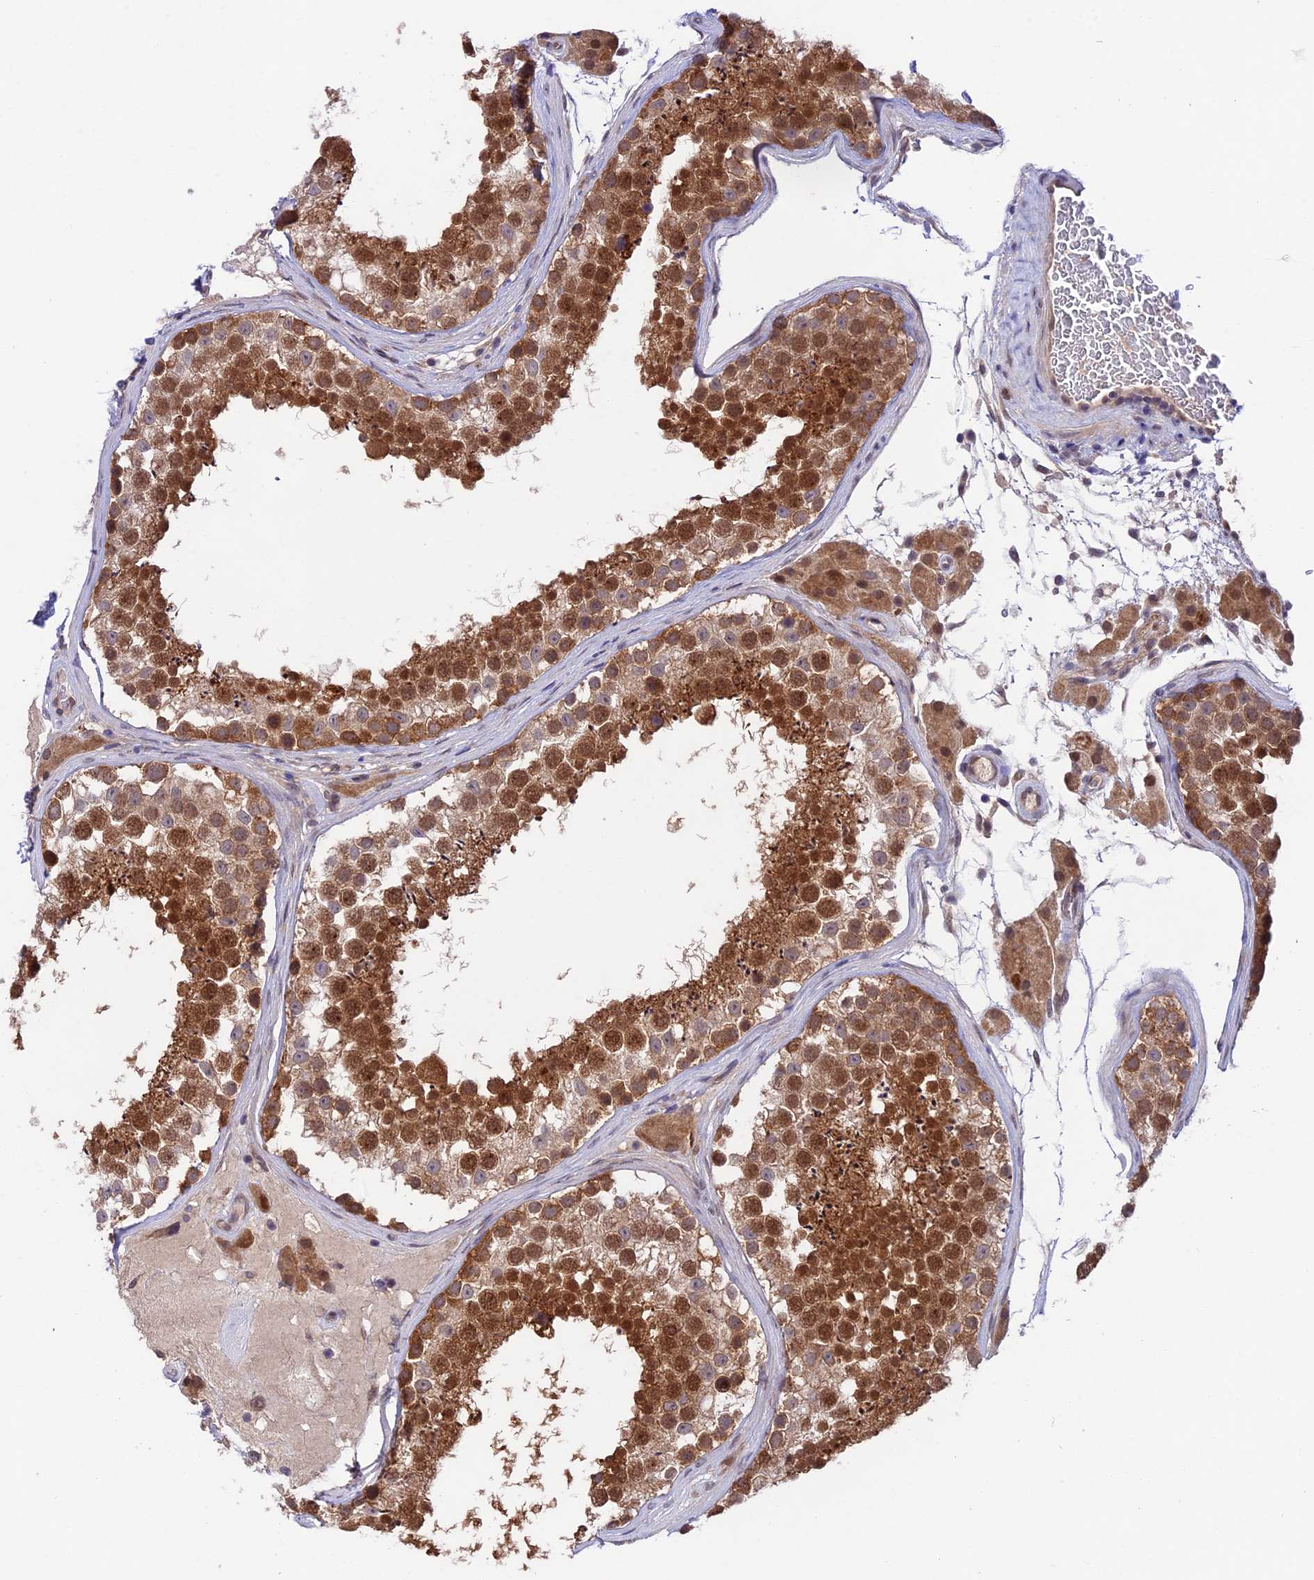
{"staining": {"intensity": "strong", "quantity": ">75%", "location": "cytoplasmic/membranous,nuclear"}, "tissue": "testis", "cell_type": "Cells in seminiferous ducts", "image_type": "normal", "snomed": [{"axis": "morphology", "description": "Normal tissue, NOS"}, {"axis": "topography", "description": "Testis"}], "caption": "About >75% of cells in seminiferous ducts in unremarkable testis demonstrate strong cytoplasmic/membranous,nuclear protein expression as visualized by brown immunohistochemical staining.", "gene": "TRIM40", "patient": {"sex": "male", "age": 46}}